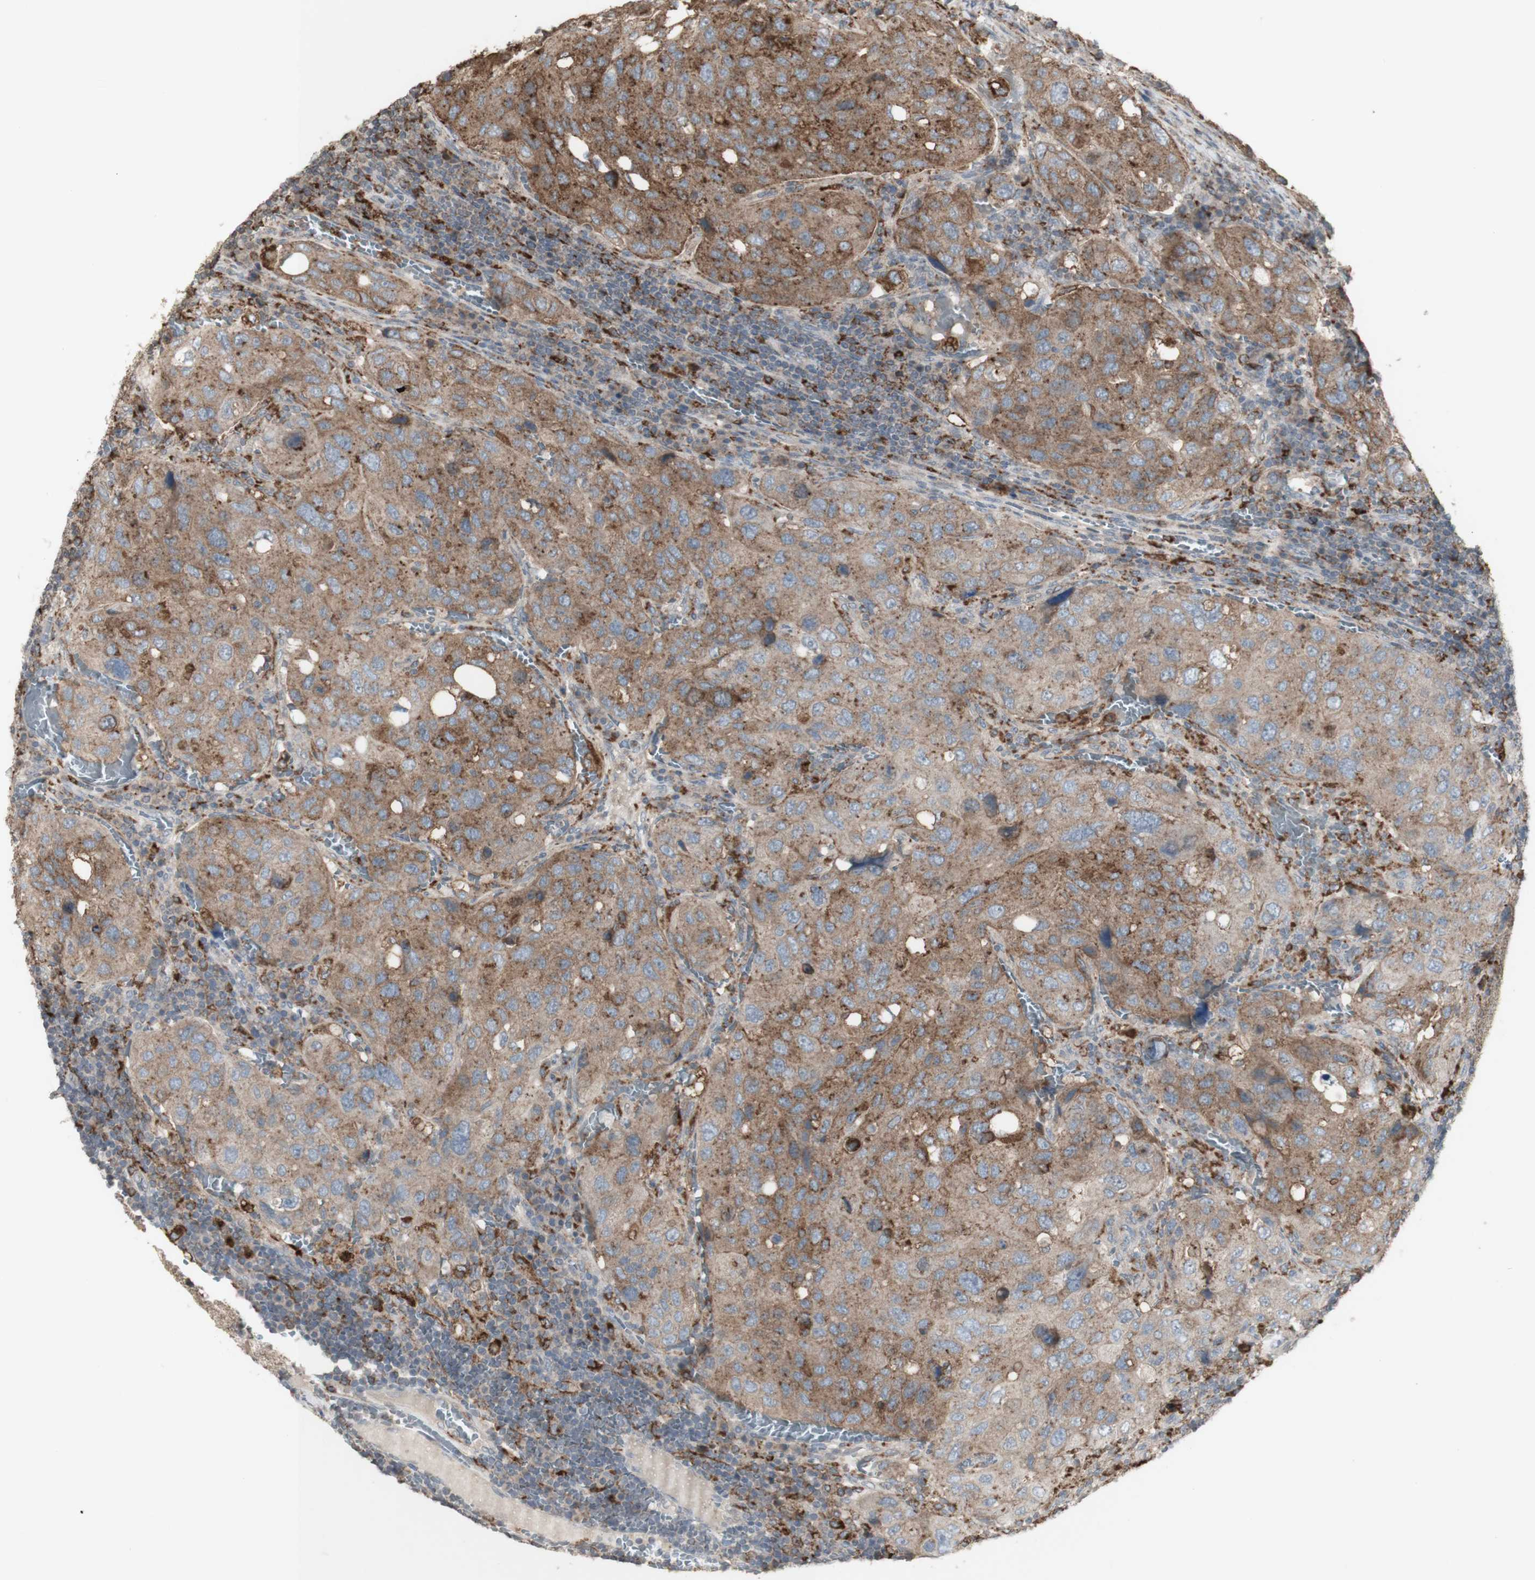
{"staining": {"intensity": "moderate", "quantity": ">75%", "location": "cytoplasmic/membranous"}, "tissue": "urothelial cancer", "cell_type": "Tumor cells", "image_type": "cancer", "snomed": [{"axis": "morphology", "description": "Urothelial carcinoma, High grade"}, {"axis": "topography", "description": "Lymph node"}, {"axis": "topography", "description": "Urinary bladder"}], "caption": "Urothelial cancer tissue exhibits moderate cytoplasmic/membranous staining in approximately >75% of tumor cells, visualized by immunohistochemistry.", "gene": "ATP6V1E1", "patient": {"sex": "male", "age": 51}}